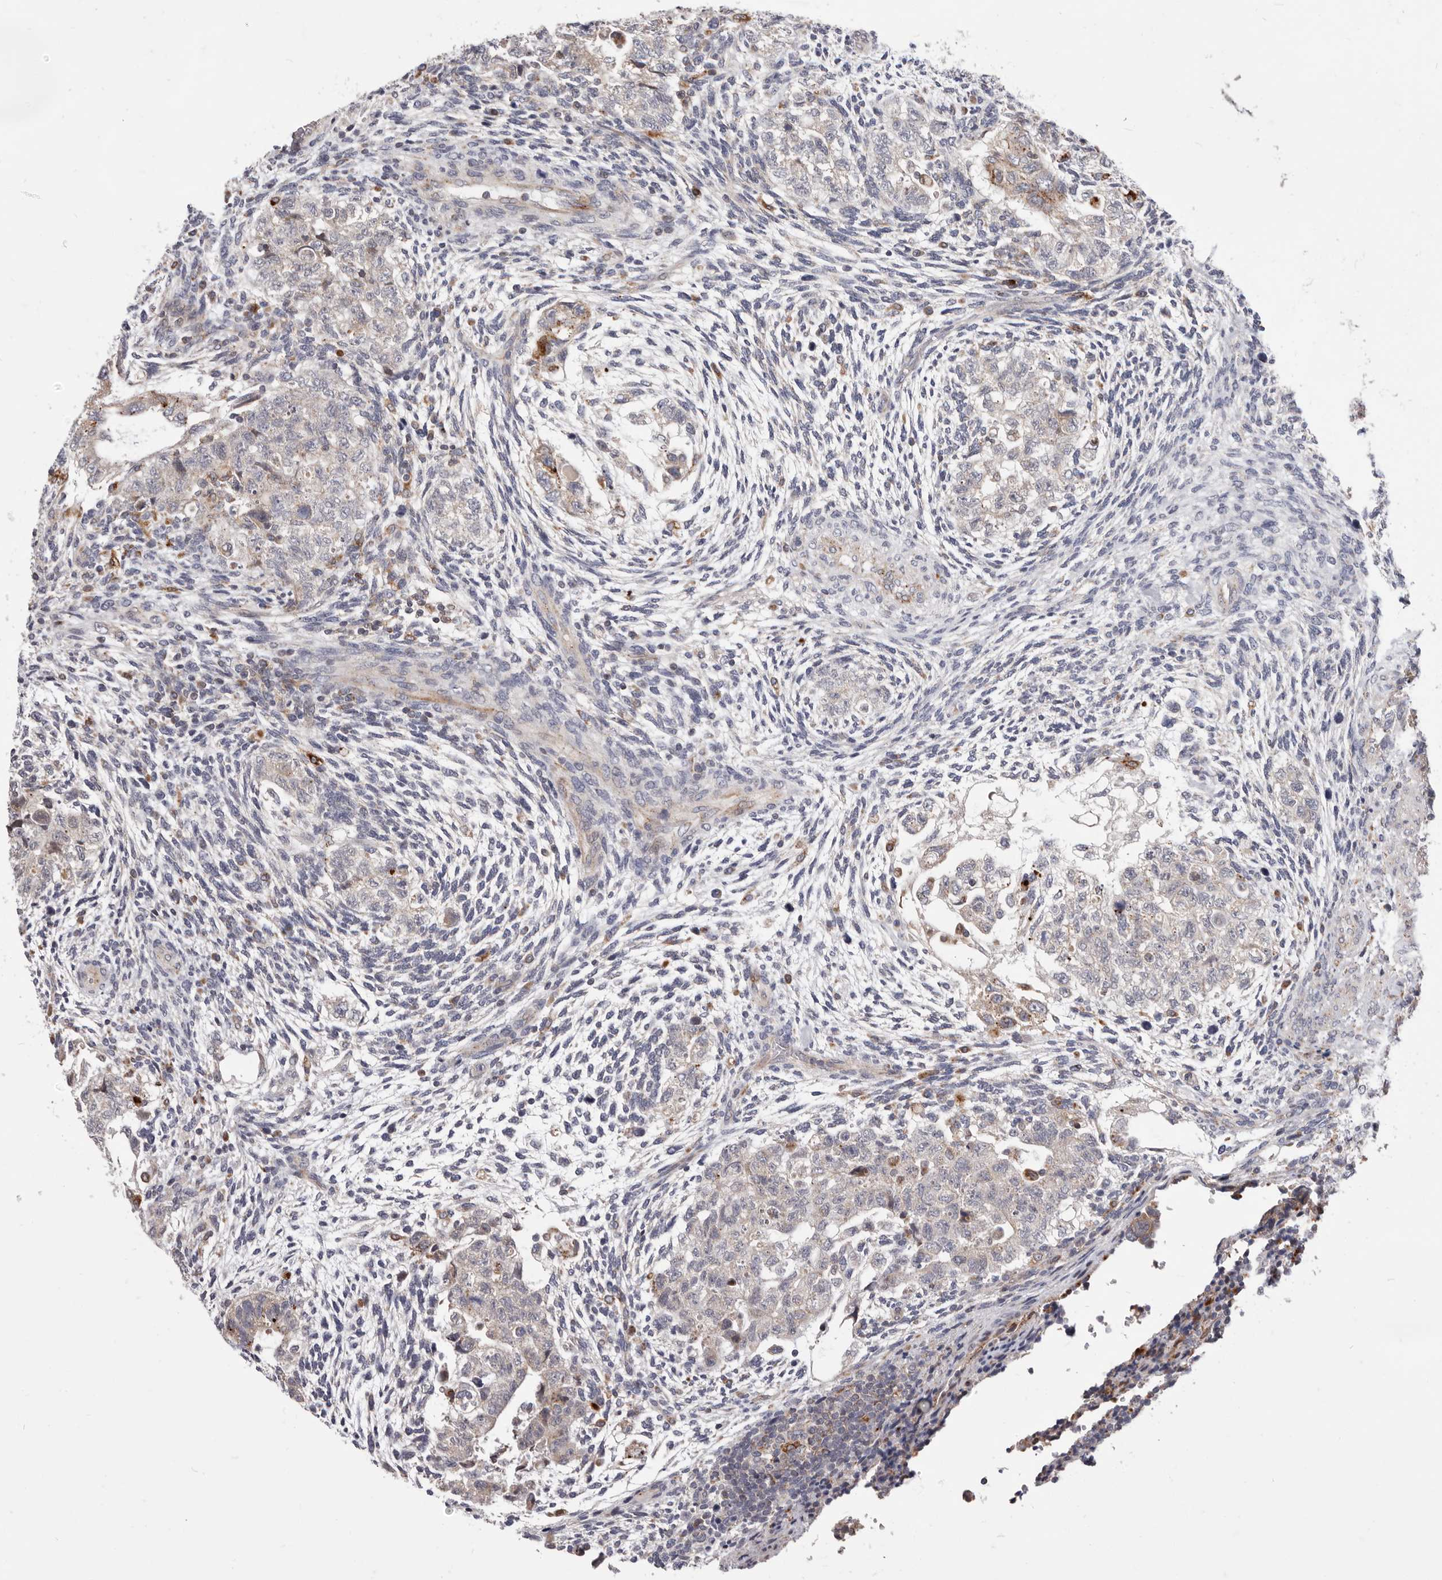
{"staining": {"intensity": "negative", "quantity": "none", "location": "none"}, "tissue": "testis cancer", "cell_type": "Tumor cells", "image_type": "cancer", "snomed": [{"axis": "morphology", "description": "Normal tissue, NOS"}, {"axis": "morphology", "description": "Carcinoma, Embryonal, NOS"}, {"axis": "topography", "description": "Testis"}], "caption": "Human testis cancer stained for a protein using immunohistochemistry shows no staining in tumor cells.", "gene": "TOR3A", "patient": {"sex": "male", "age": 36}}